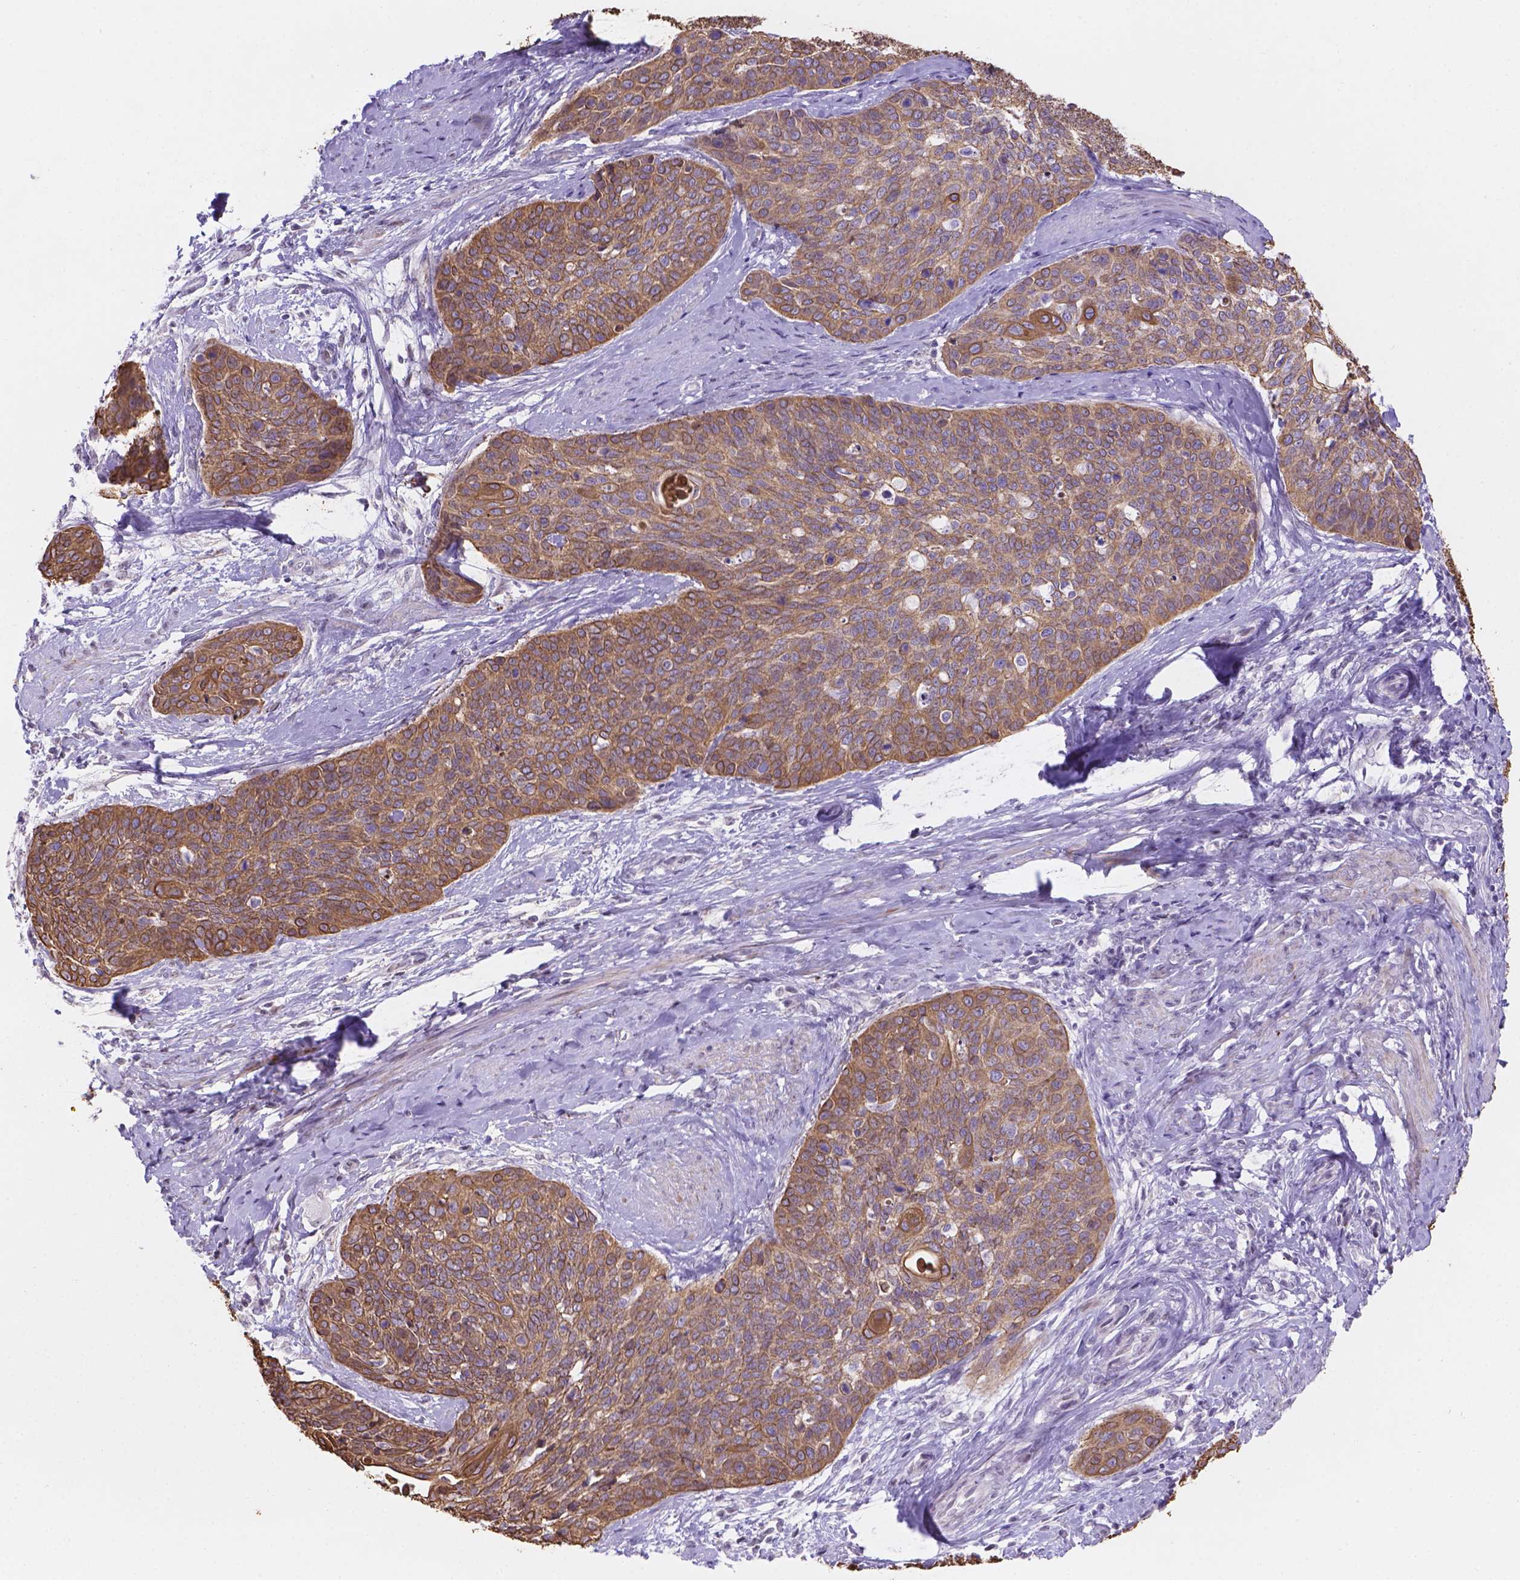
{"staining": {"intensity": "moderate", "quantity": ">75%", "location": "cytoplasmic/membranous"}, "tissue": "cervical cancer", "cell_type": "Tumor cells", "image_type": "cancer", "snomed": [{"axis": "morphology", "description": "Squamous cell carcinoma, NOS"}, {"axis": "topography", "description": "Cervix"}], "caption": "The immunohistochemical stain highlights moderate cytoplasmic/membranous staining in tumor cells of squamous cell carcinoma (cervical) tissue.", "gene": "DMWD", "patient": {"sex": "female", "age": 69}}